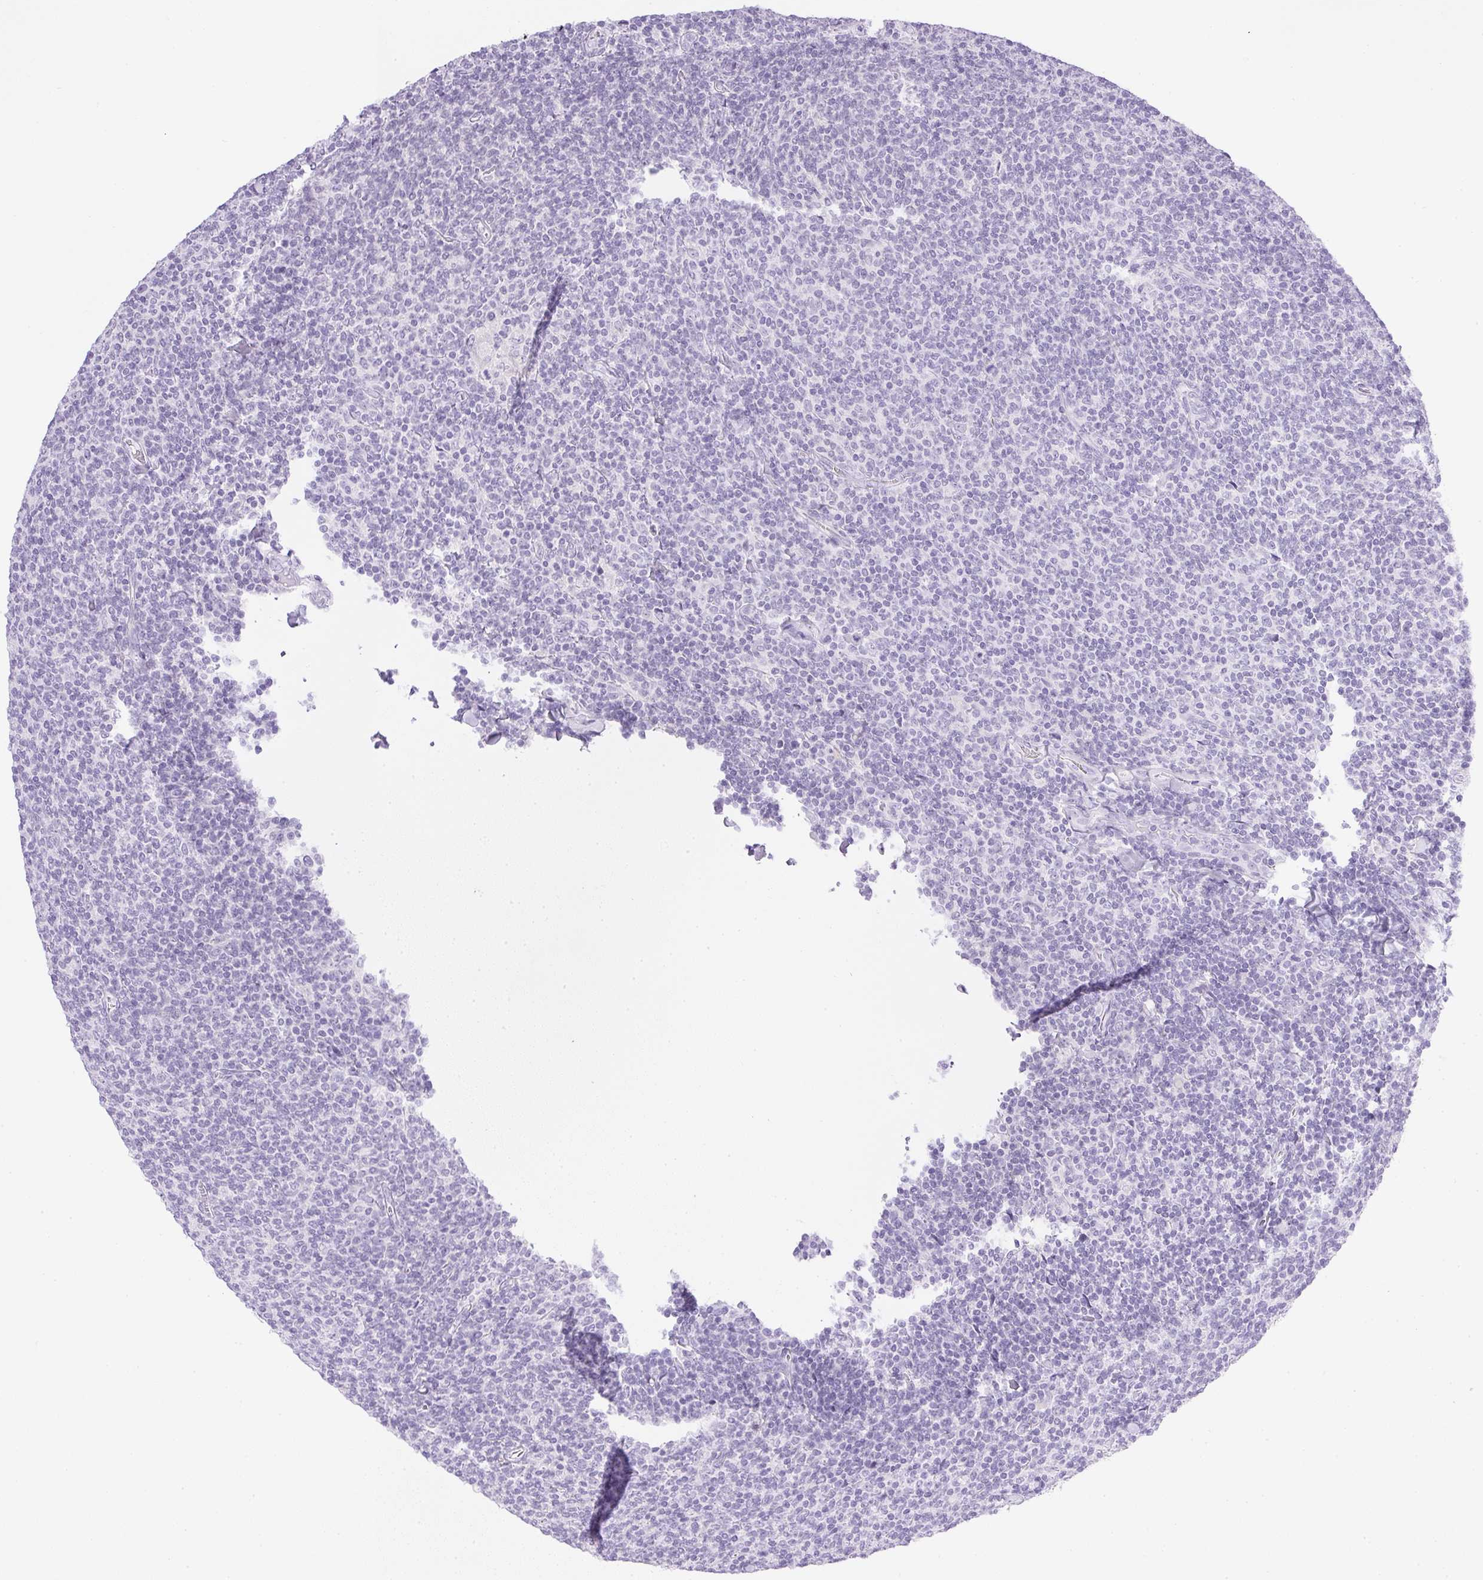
{"staining": {"intensity": "negative", "quantity": "none", "location": "none"}, "tissue": "lymphoma", "cell_type": "Tumor cells", "image_type": "cancer", "snomed": [{"axis": "morphology", "description": "Malignant lymphoma, non-Hodgkin's type, Low grade"}, {"axis": "topography", "description": "Lymph node"}], "caption": "Immunohistochemistry histopathology image of malignant lymphoma, non-Hodgkin's type (low-grade) stained for a protein (brown), which shows no positivity in tumor cells.", "gene": "CPB1", "patient": {"sex": "male", "age": 52}}